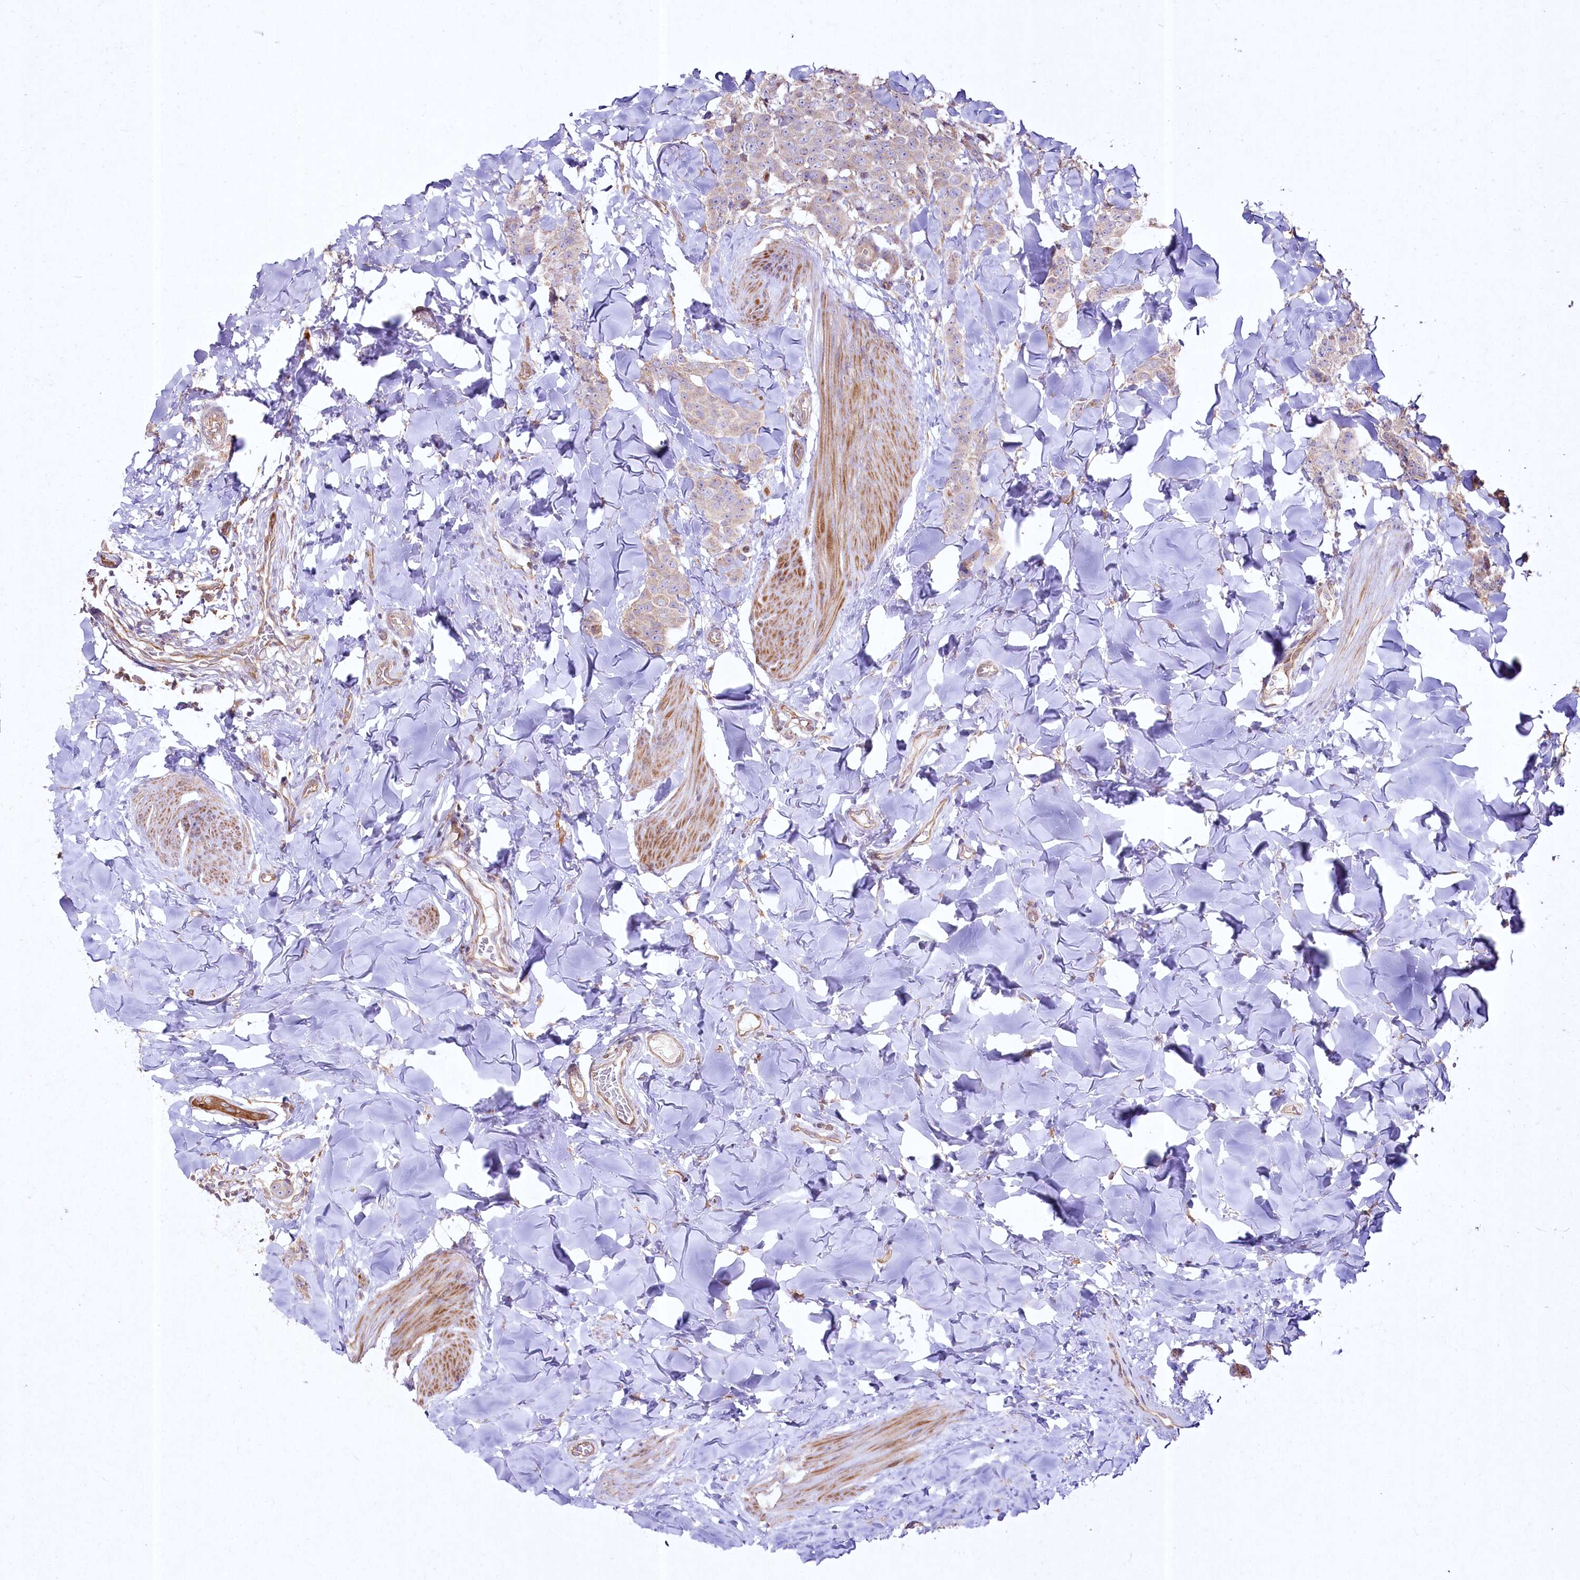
{"staining": {"intensity": "weak", "quantity": "<25%", "location": "cytoplasmic/membranous"}, "tissue": "breast cancer", "cell_type": "Tumor cells", "image_type": "cancer", "snomed": [{"axis": "morphology", "description": "Duct carcinoma"}, {"axis": "topography", "description": "Breast"}], "caption": "Photomicrograph shows no protein positivity in tumor cells of breast infiltrating ductal carcinoma tissue.", "gene": "SH3TC1", "patient": {"sex": "female", "age": 40}}